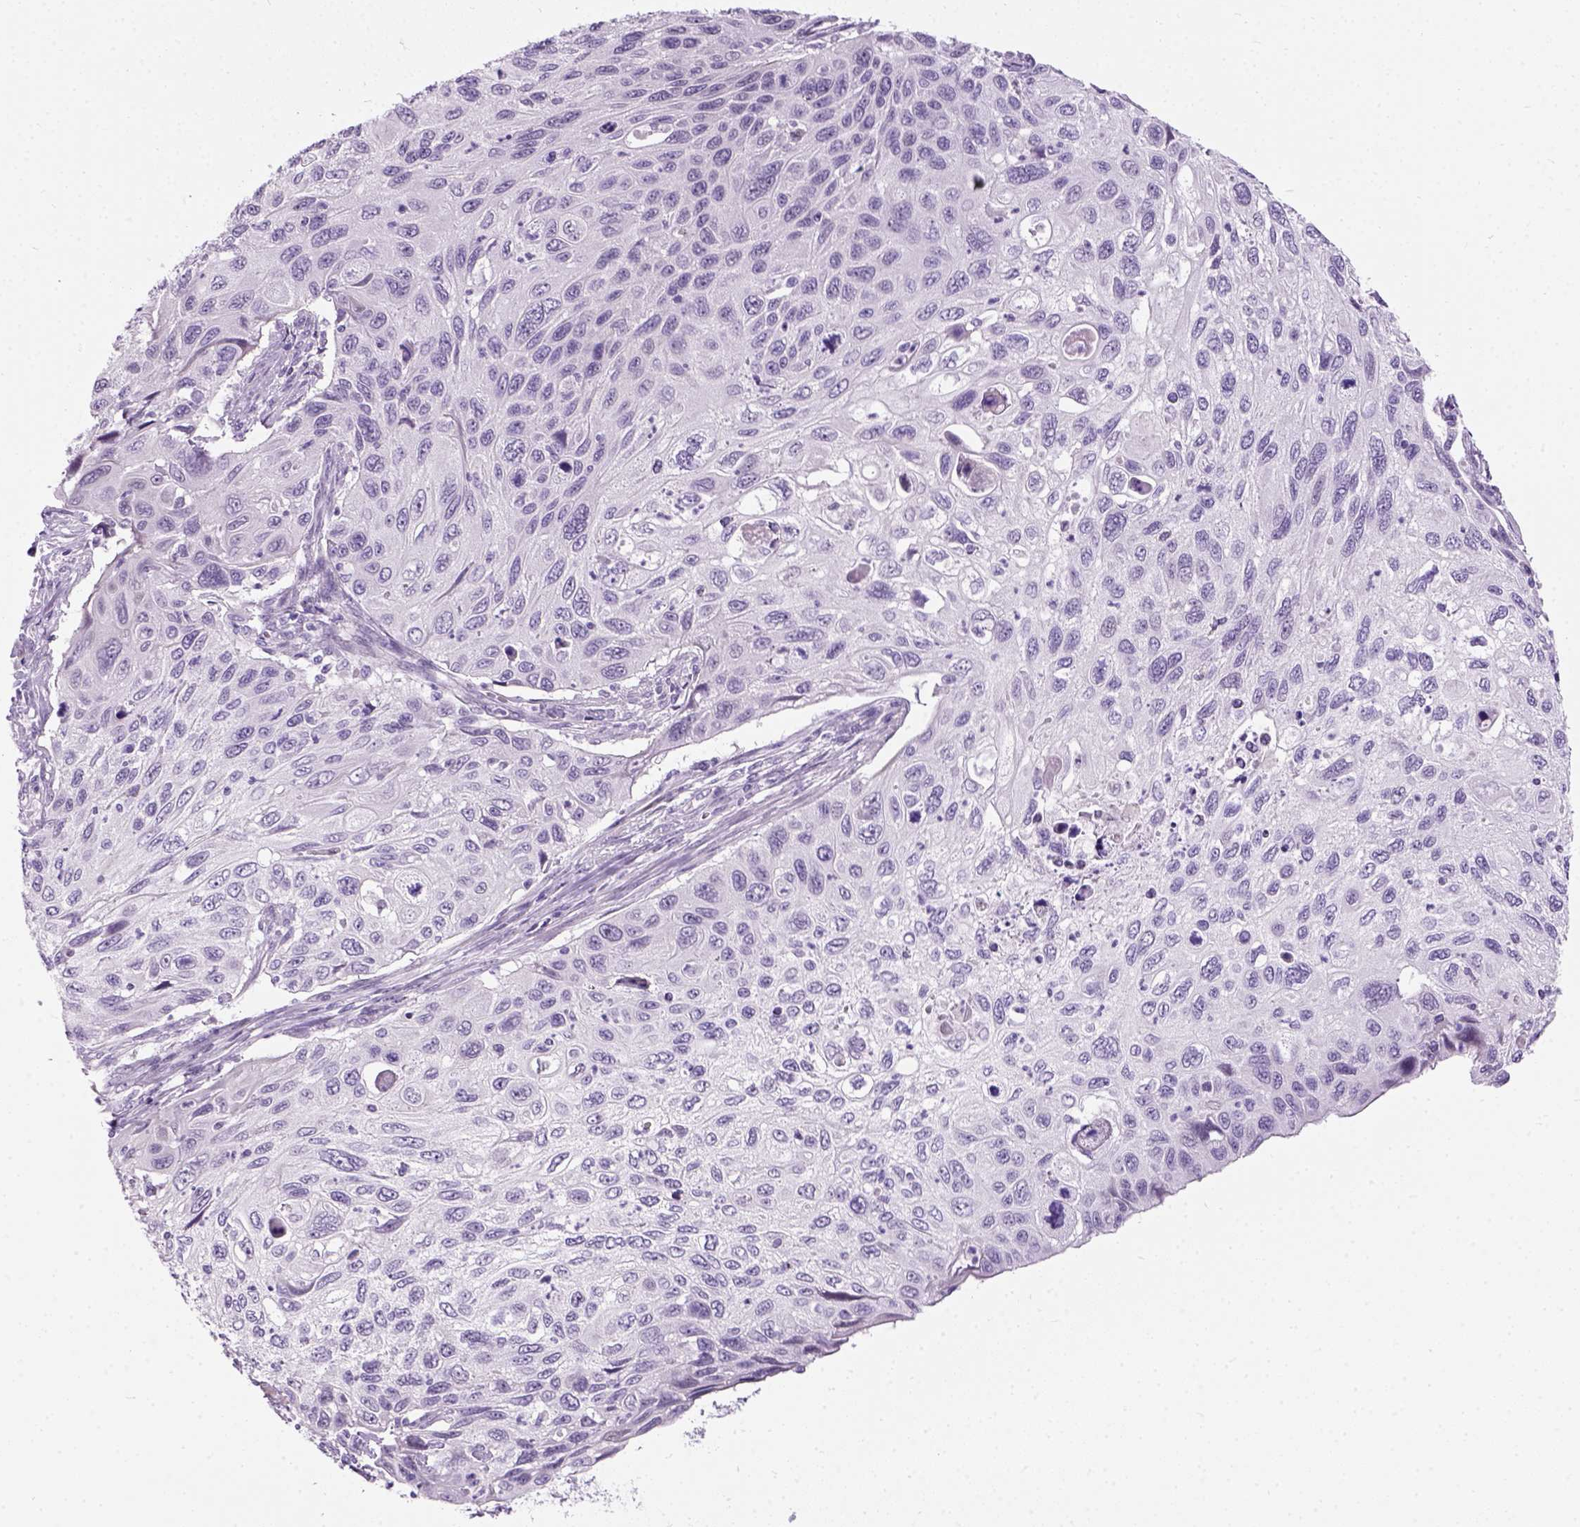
{"staining": {"intensity": "negative", "quantity": "none", "location": "none"}, "tissue": "cervical cancer", "cell_type": "Tumor cells", "image_type": "cancer", "snomed": [{"axis": "morphology", "description": "Squamous cell carcinoma, NOS"}, {"axis": "topography", "description": "Cervix"}], "caption": "Immunohistochemistry (IHC) histopathology image of cervical cancer (squamous cell carcinoma) stained for a protein (brown), which exhibits no staining in tumor cells.", "gene": "AXDND1", "patient": {"sex": "female", "age": 70}}